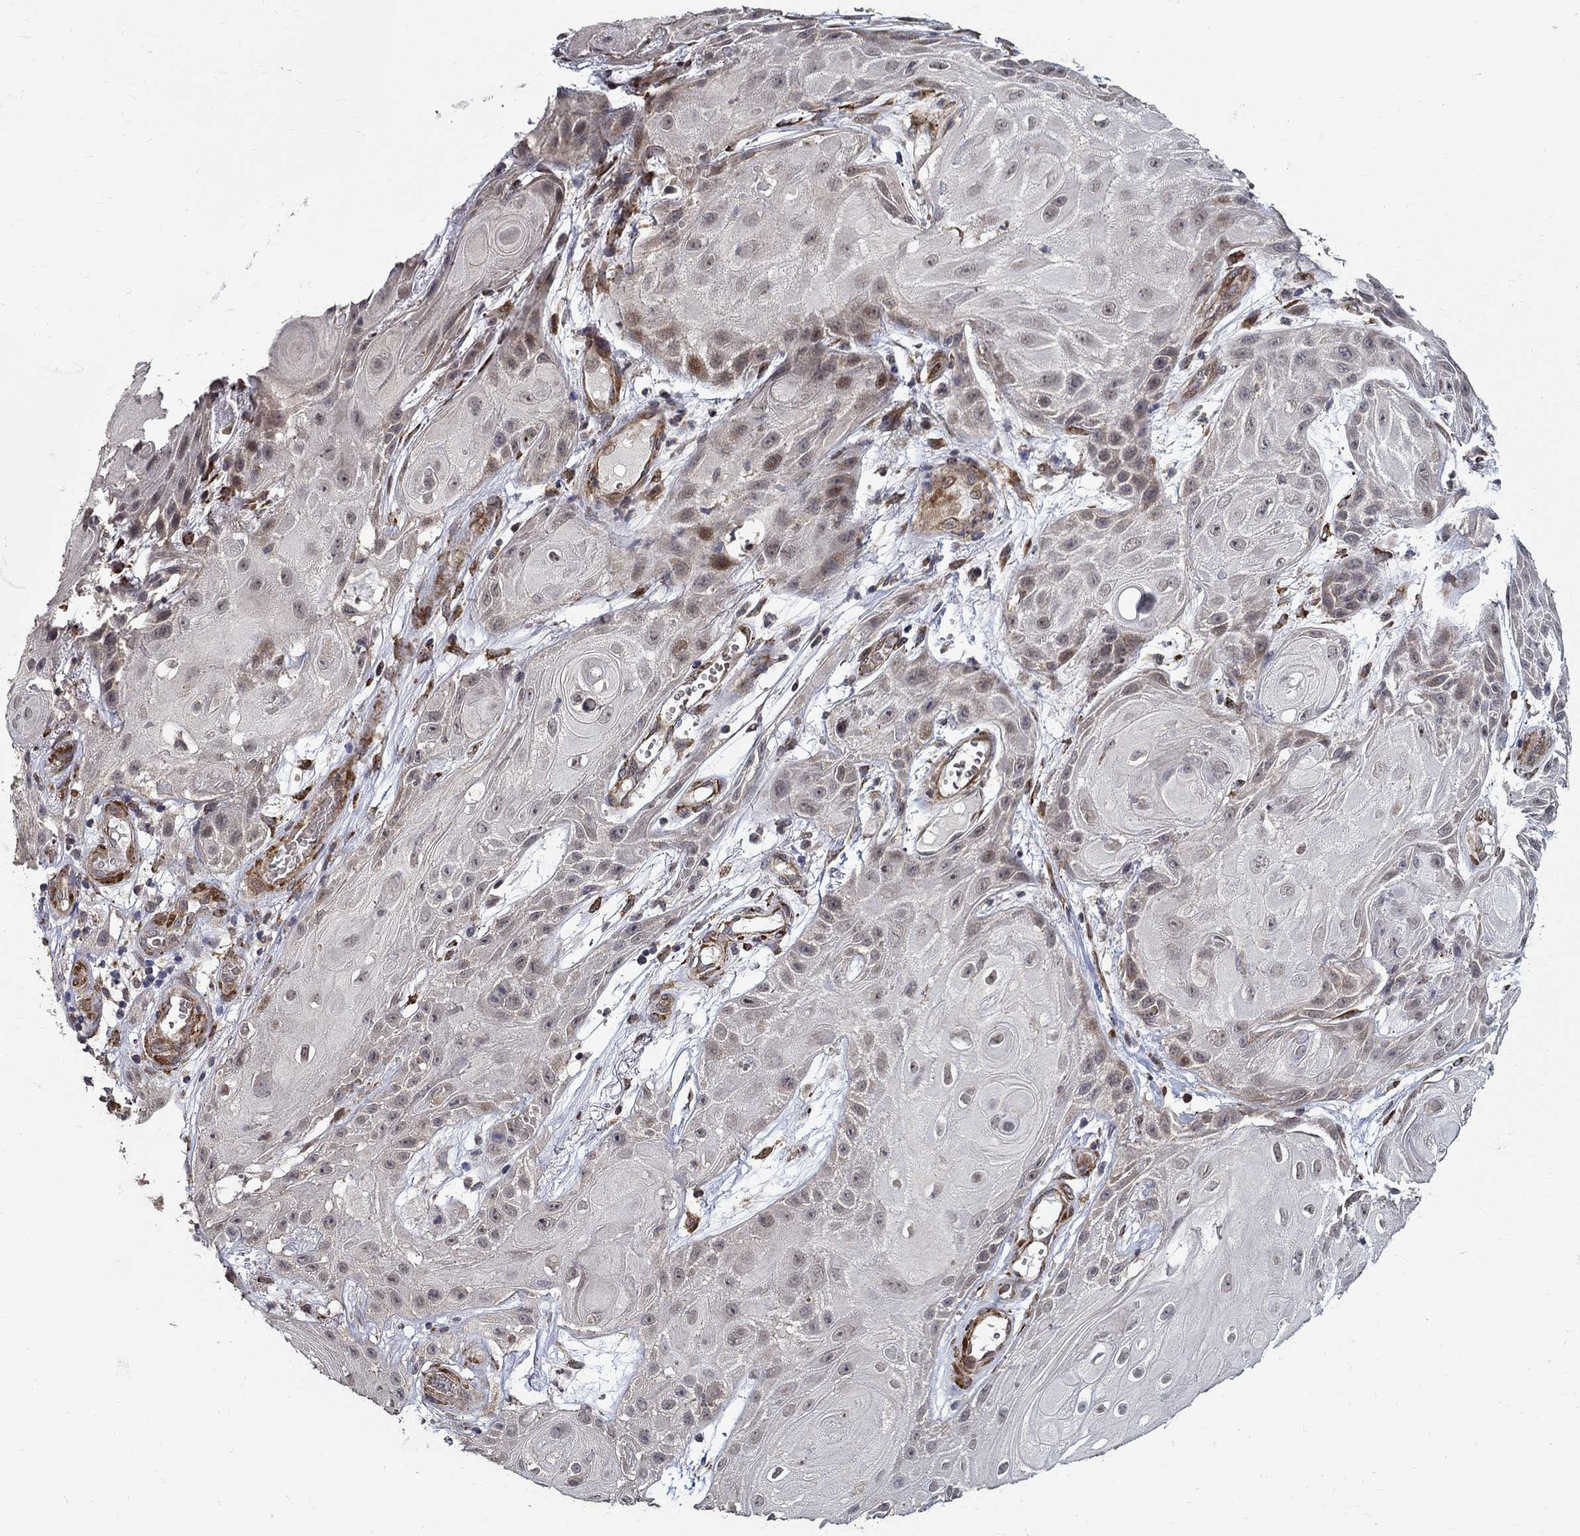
{"staining": {"intensity": "moderate", "quantity": "<25%", "location": "nuclear"}, "tissue": "skin cancer", "cell_type": "Tumor cells", "image_type": "cancer", "snomed": [{"axis": "morphology", "description": "Squamous cell carcinoma, NOS"}, {"axis": "topography", "description": "Skin"}], "caption": "IHC of skin squamous cell carcinoma shows low levels of moderate nuclear positivity in about <25% of tumor cells.", "gene": "ZNF594", "patient": {"sex": "male", "age": 62}}